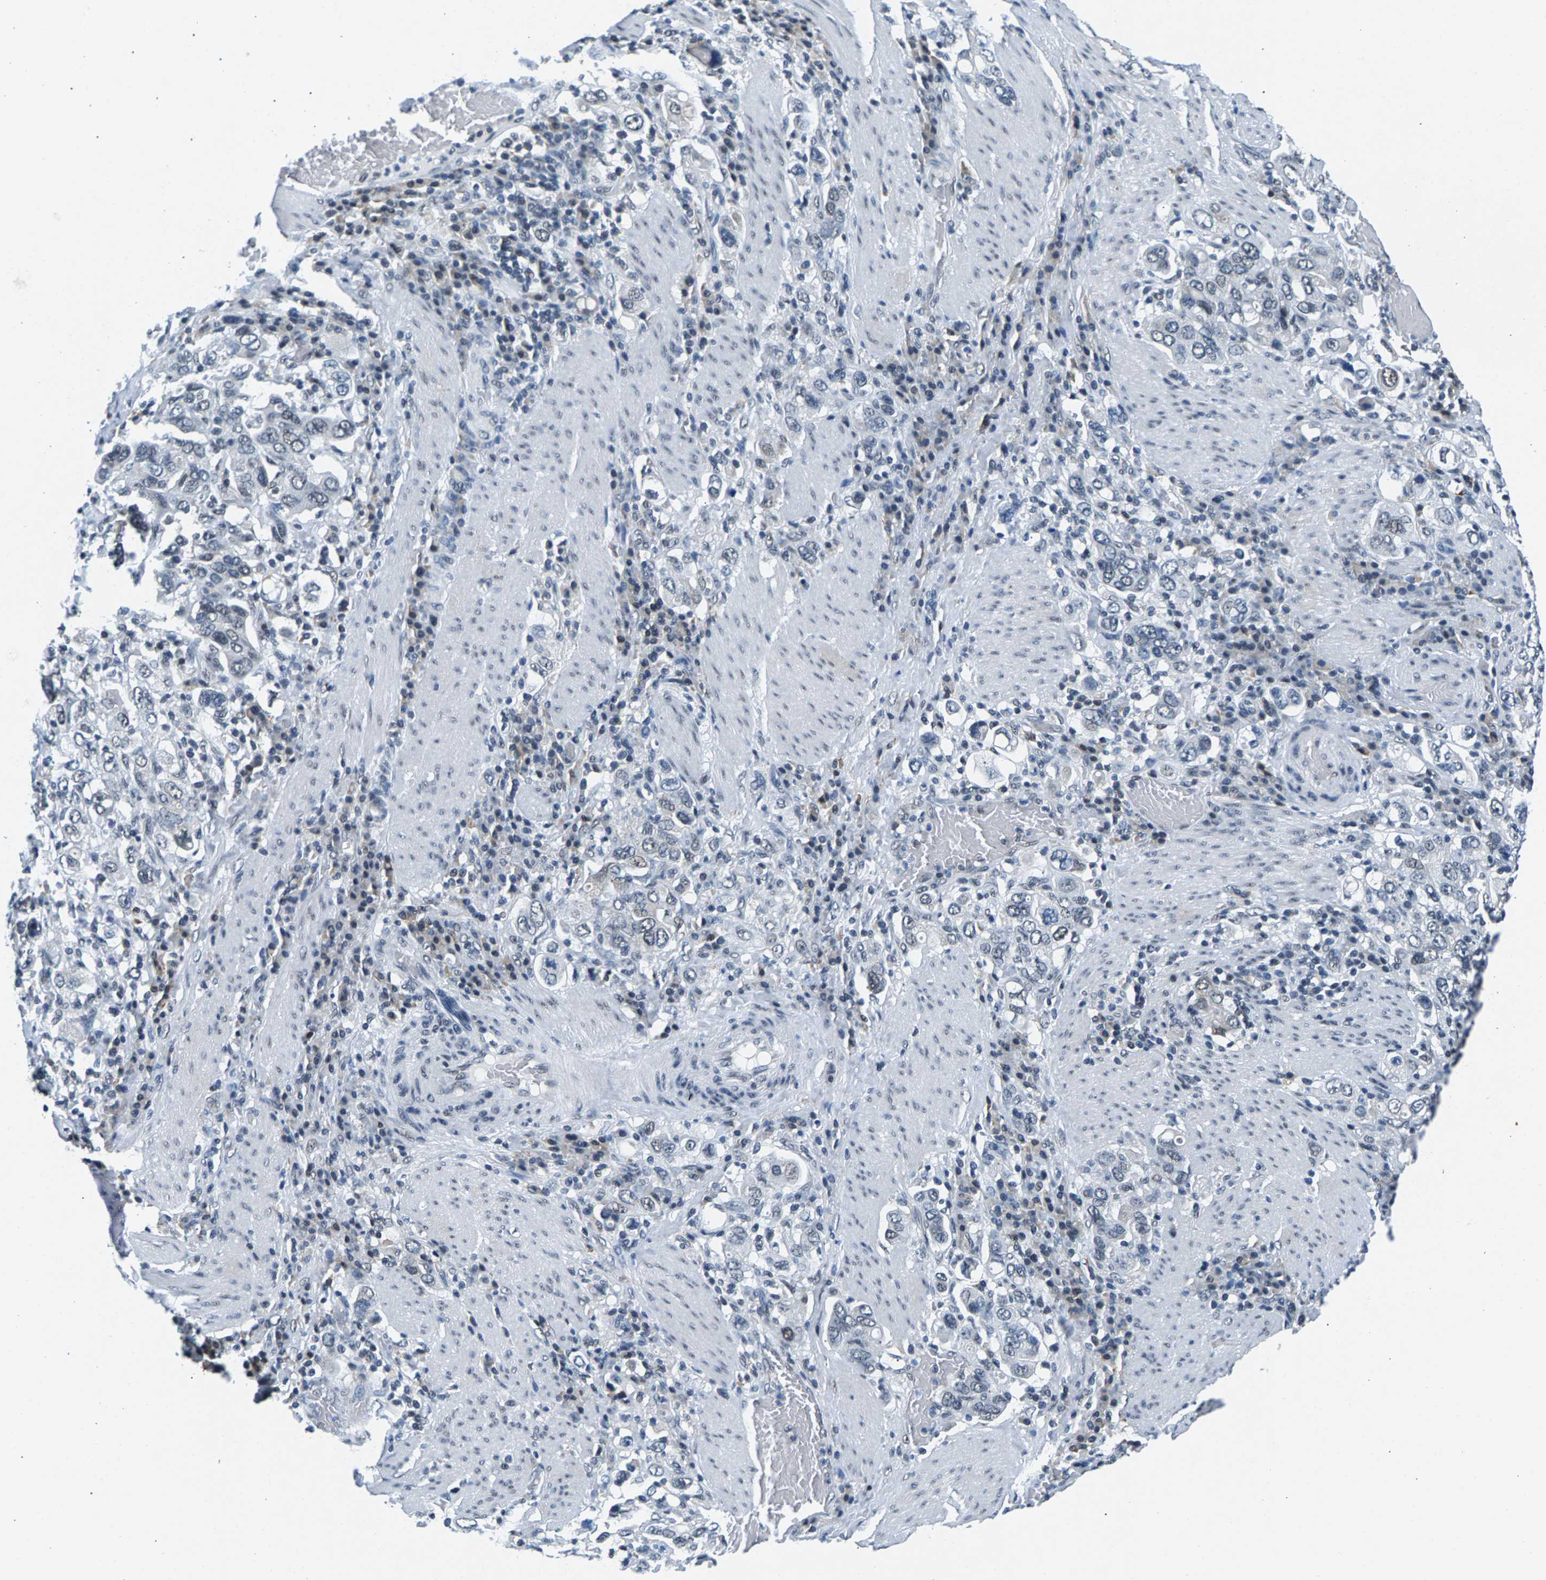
{"staining": {"intensity": "negative", "quantity": "none", "location": "none"}, "tissue": "stomach cancer", "cell_type": "Tumor cells", "image_type": "cancer", "snomed": [{"axis": "morphology", "description": "Adenocarcinoma, NOS"}, {"axis": "topography", "description": "Stomach, upper"}], "caption": "The immunohistochemistry (IHC) photomicrograph has no significant staining in tumor cells of adenocarcinoma (stomach) tissue. The staining is performed using DAB (3,3'-diaminobenzidine) brown chromogen with nuclei counter-stained in using hematoxylin.", "gene": "ATF2", "patient": {"sex": "male", "age": 62}}